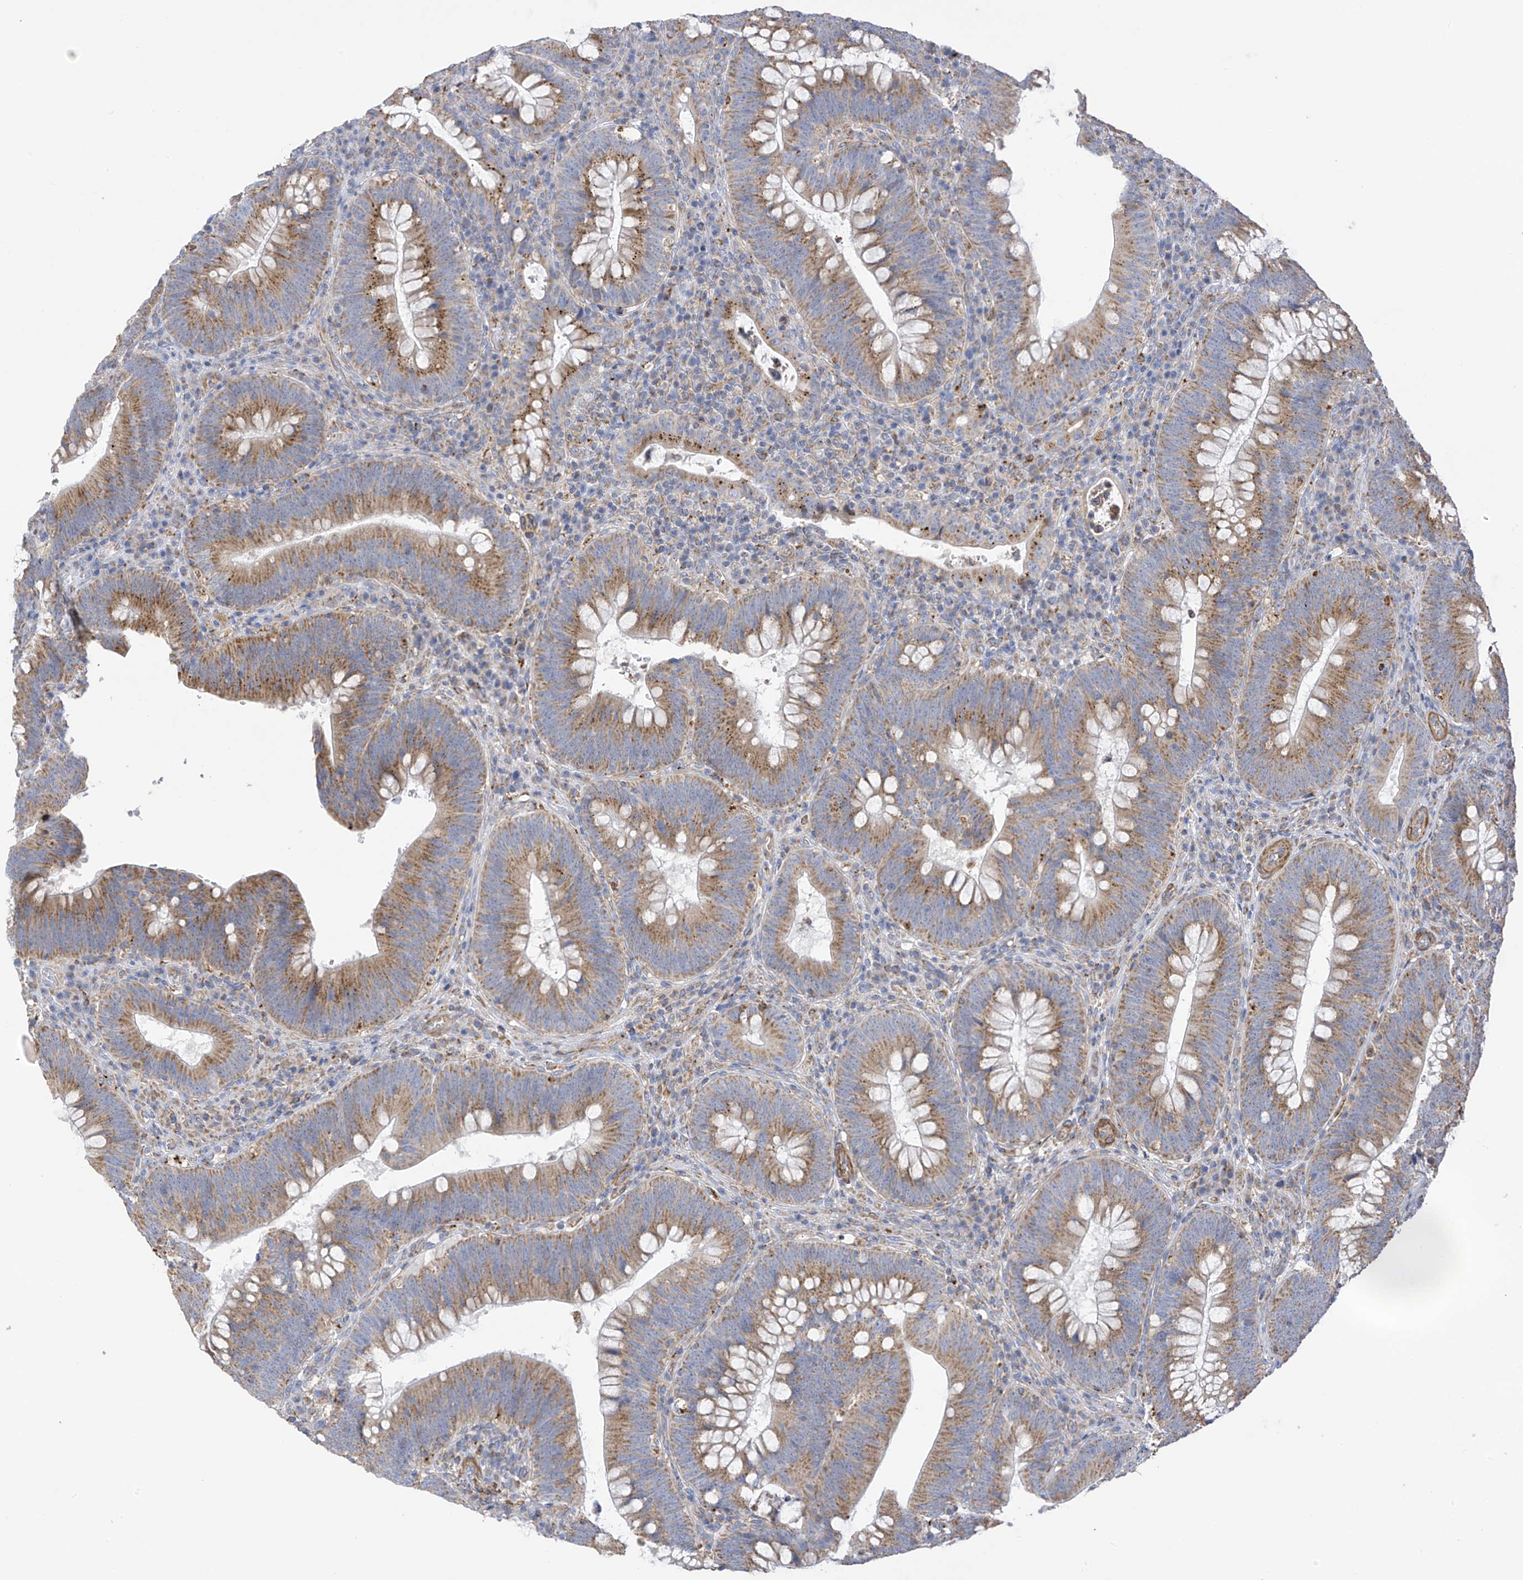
{"staining": {"intensity": "moderate", "quantity": ">75%", "location": "cytoplasmic/membranous"}, "tissue": "colorectal cancer", "cell_type": "Tumor cells", "image_type": "cancer", "snomed": [{"axis": "morphology", "description": "Normal tissue, NOS"}, {"axis": "topography", "description": "Colon"}], "caption": "Colorectal cancer tissue reveals moderate cytoplasmic/membranous expression in about >75% of tumor cells, visualized by immunohistochemistry. Nuclei are stained in blue.", "gene": "ITM2B", "patient": {"sex": "female", "age": 82}}